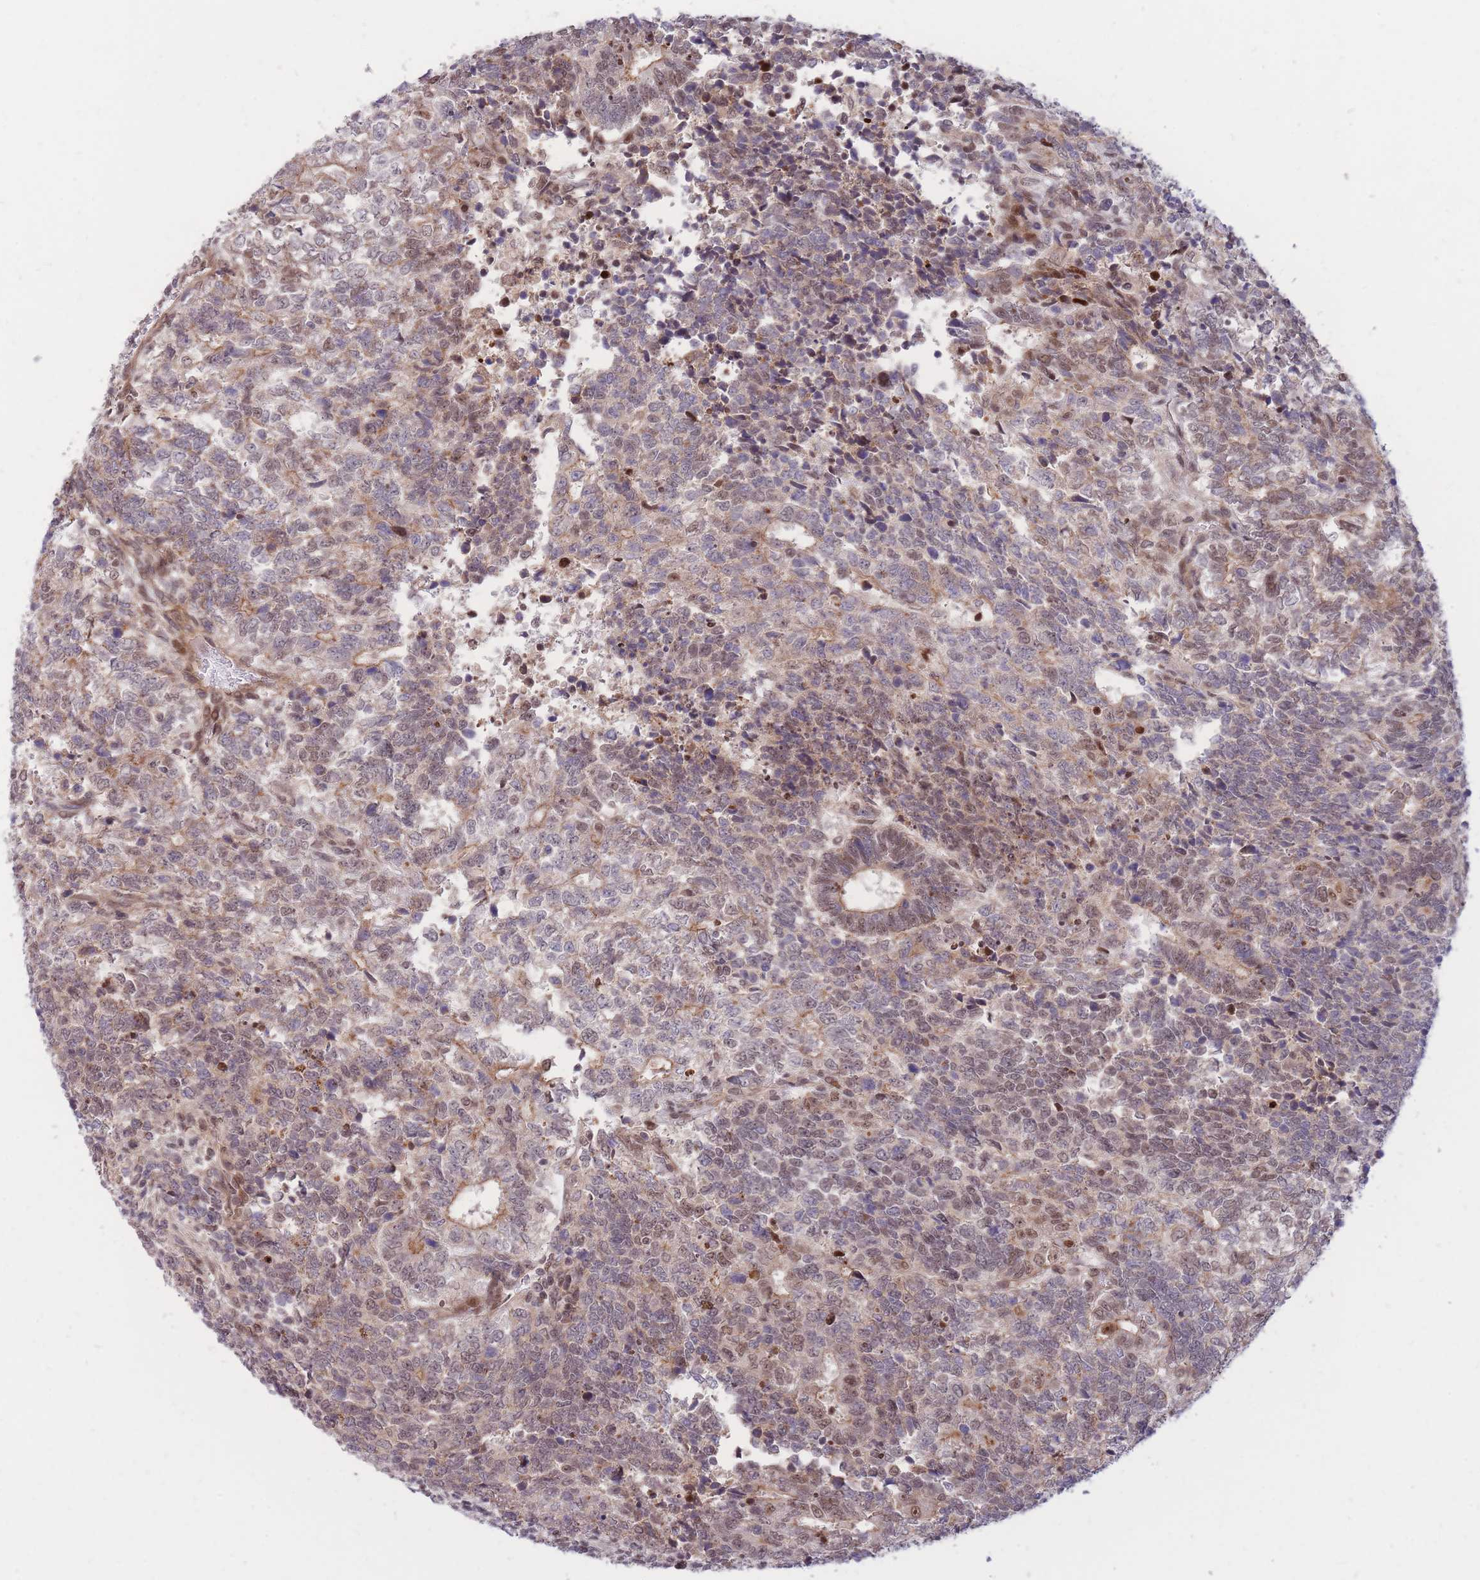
{"staining": {"intensity": "moderate", "quantity": "25%-75%", "location": "nuclear"}, "tissue": "testis cancer", "cell_type": "Tumor cells", "image_type": "cancer", "snomed": [{"axis": "morphology", "description": "Carcinoma, Embryonal, NOS"}, {"axis": "topography", "description": "Testis"}], "caption": "The micrograph exhibits a brown stain indicating the presence of a protein in the nuclear of tumor cells in testis cancer (embryonal carcinoma). The staining was performed using DAB to visualize the protein expression in brown, while the nuclei were stained in blue with hematoxylin (Magnification: 20x).", "gene": "ERICH6B", "patient": {"sex": "male", "age": 23}}